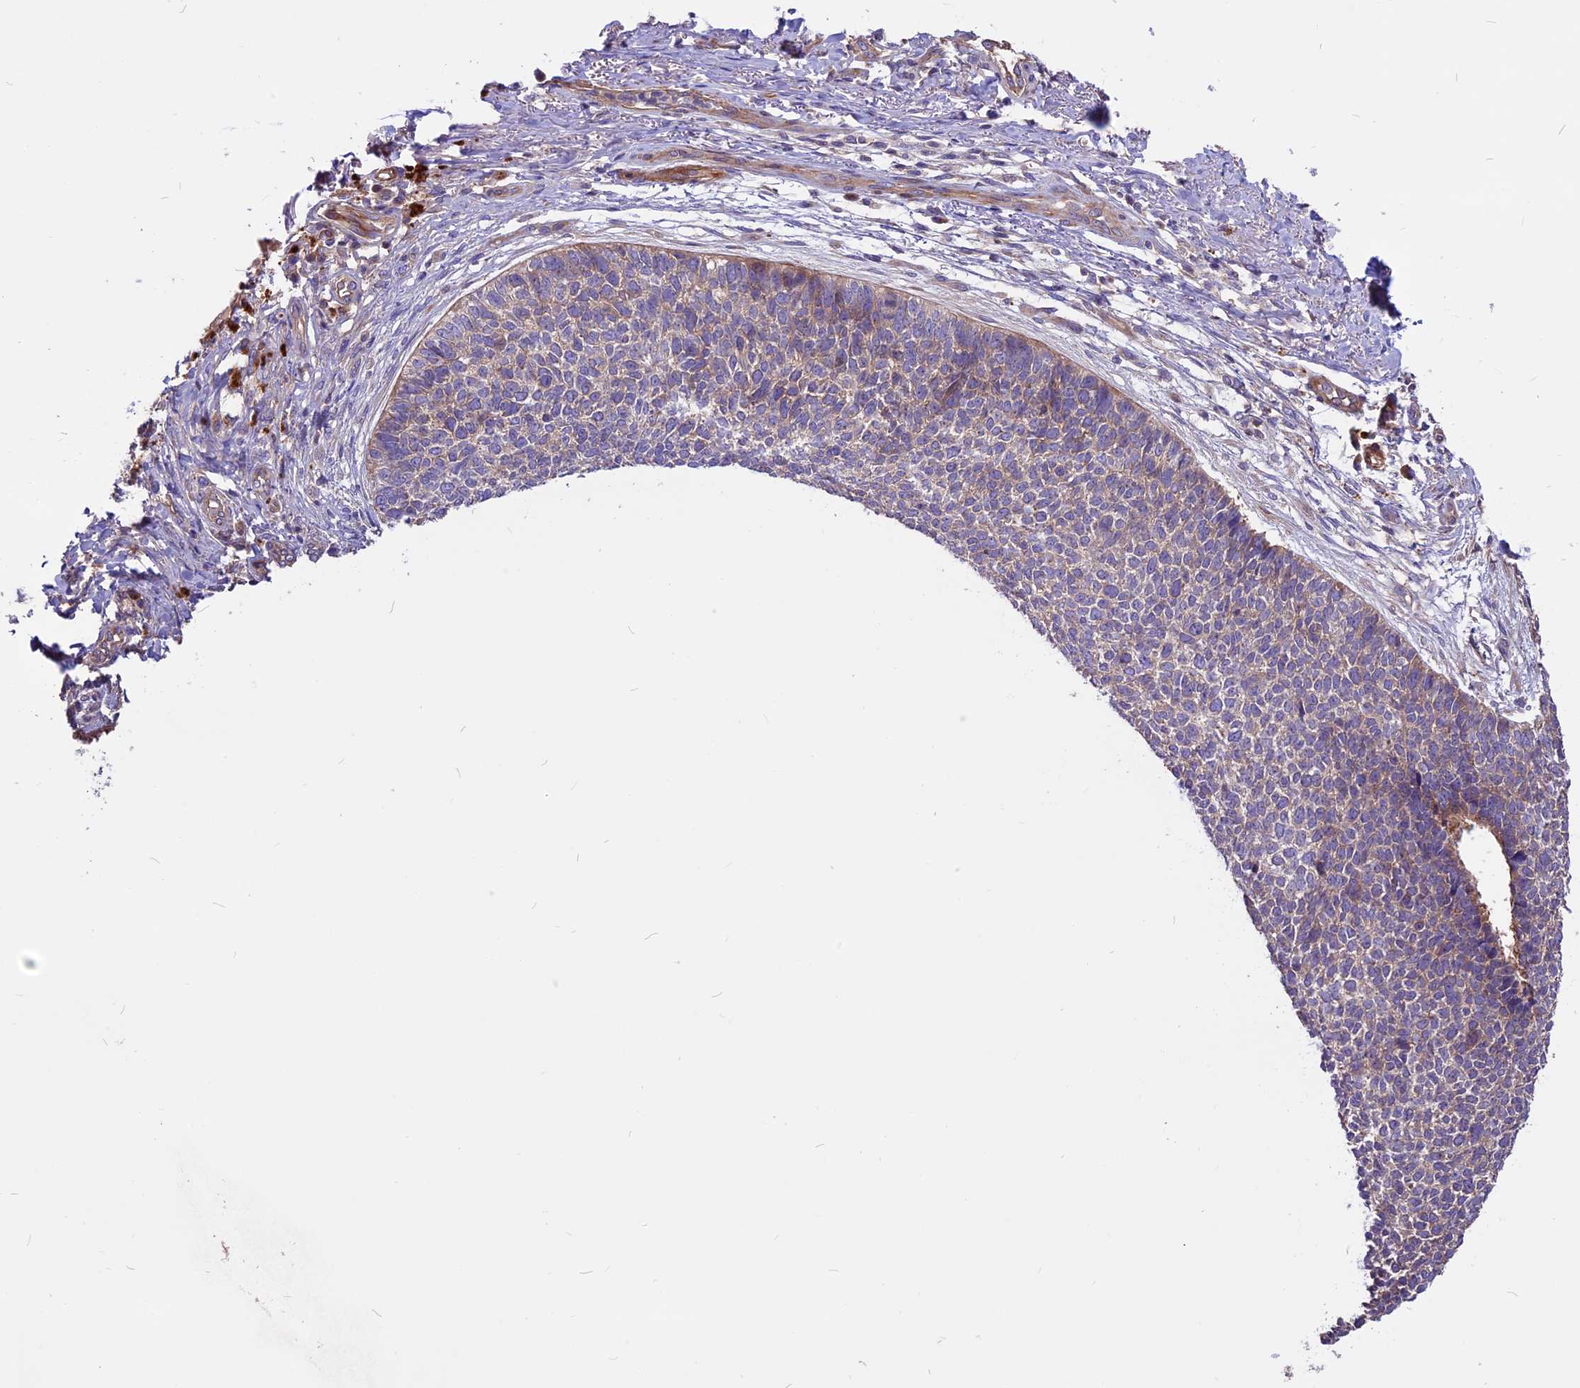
{"staining": {"intensity": "moderate", "quantity": ">75%", "location": "cytoplasmic/membranous"}, "tissue": "skin cancer", "cell_type": "Tumor cells", "image_type": "cancer", "snomed": [{"axis": "morphology", "description": "Basal cell carcinoma"}, {"axis": "topography", "description": "Skin"}], "caption": "Skin cancer was stained to show a protein in brown. There is medium levels of moderate cytoplasmic/membranous positivity in about >75% of tumor cells.", "gene": "ANO3", "patient": {"sex": "female", "age": 84}}